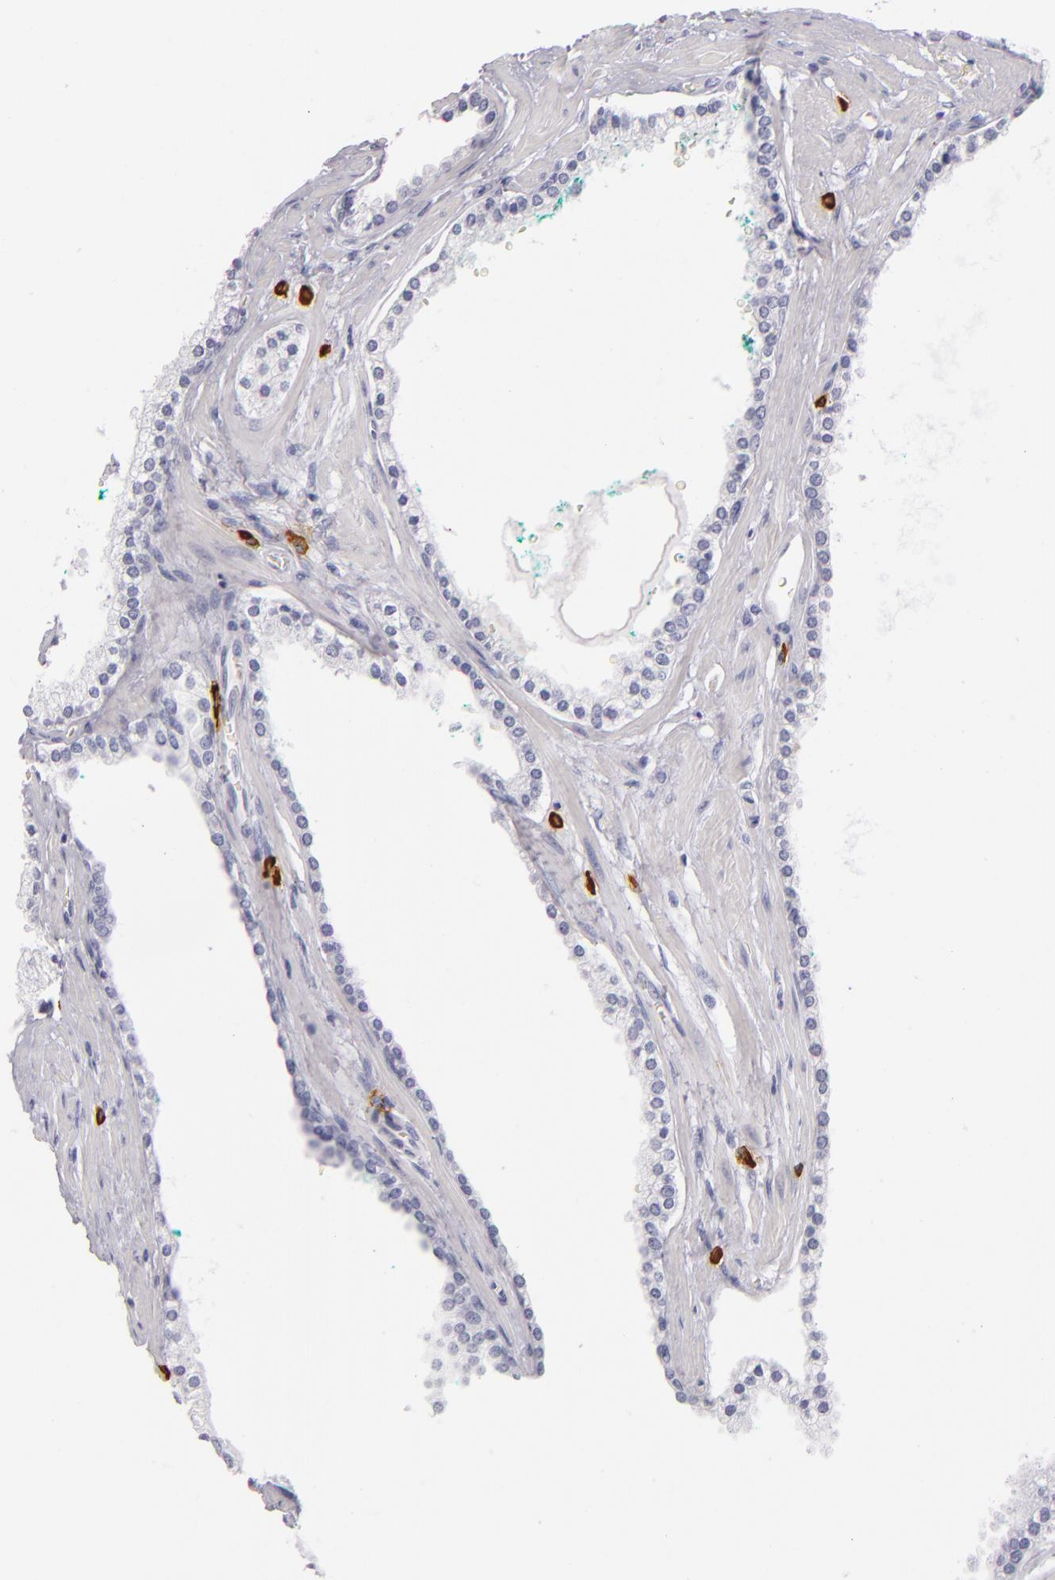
{"staining": {"intensity": "negative", "quantity": "none", "location": "none"}, "tissue": "prostate cancer", "cell_type": "Tumor cells", "image_type": "cancer", "snomed": [{"axis": "morphology", "description": "Adenocarcinoma, High grade"}, {"axis": "topography", "description": "Prostate"}], "caption": "Prostate cancer stained for a protein using immunohistochemistry (IHC) displays no staining tumor cells.", "gene": "TPSD1", "patient": {"sex": "male", "age": 71}}